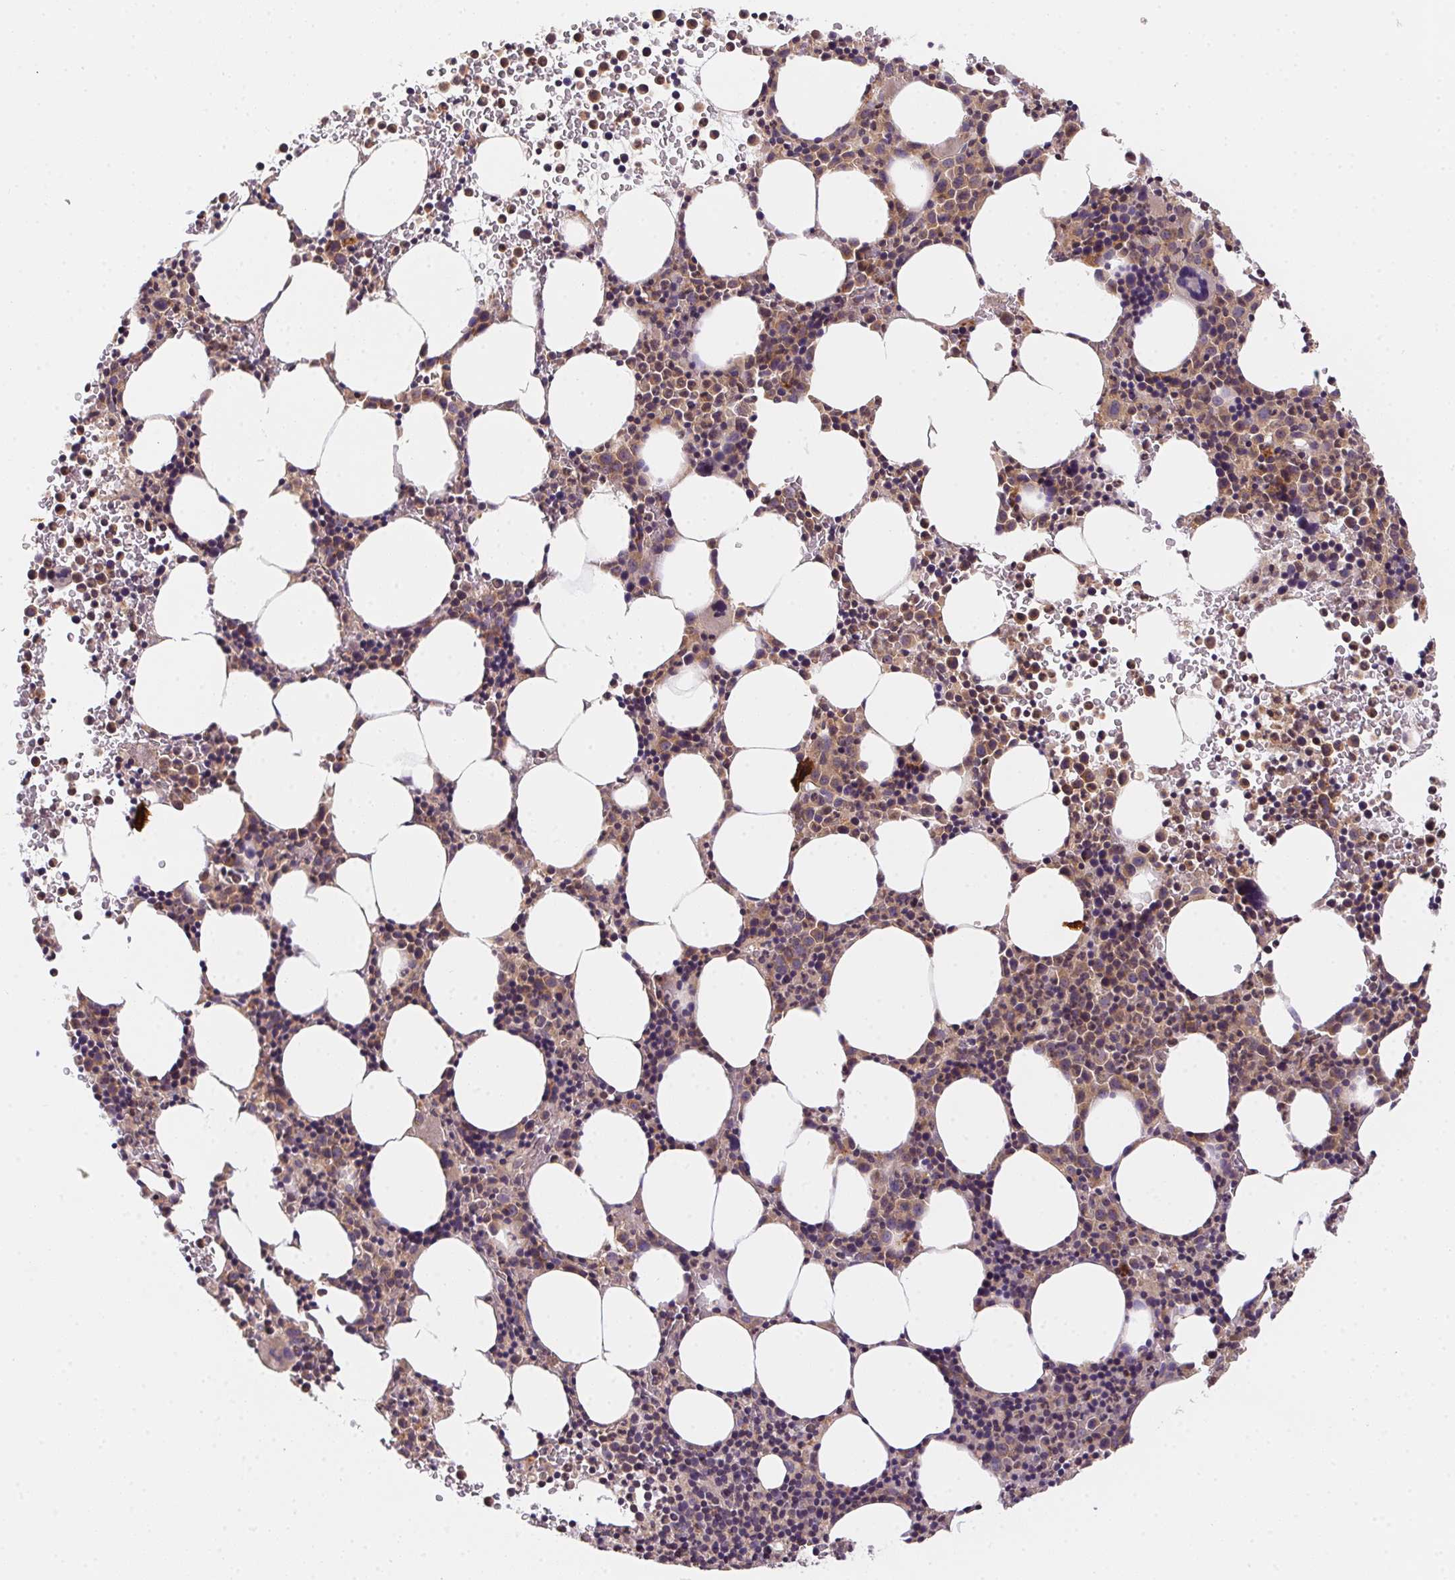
{"staining": {"intensity": "weak", "quantity": "<25%", "location": "cytoplasmic/membranous"}, "tissue": "bone marrow", "cell_type": "Hematopoietic cells", "image_type": "normal", "snomed": [{"axis": "morphology", "description": "Normal tissue, NOS"}, {"axis": "topography", "description": "Bone marrow"}], "caption": "A high-resolution photomicrograph shows immunohistochemistry (IHC) staining of unremarkable bone marrow, which demonstrates no significant expression in hematopoietic cells. (Stains: DAB (3,3'-diaminobenzidine) immunohistochemistry with hematoxylin counter stain, Microscopy: brightfield microscopy at high magnification).", "gene": "PRKAA1", "patient": {"sex": "male", "age": 58}}